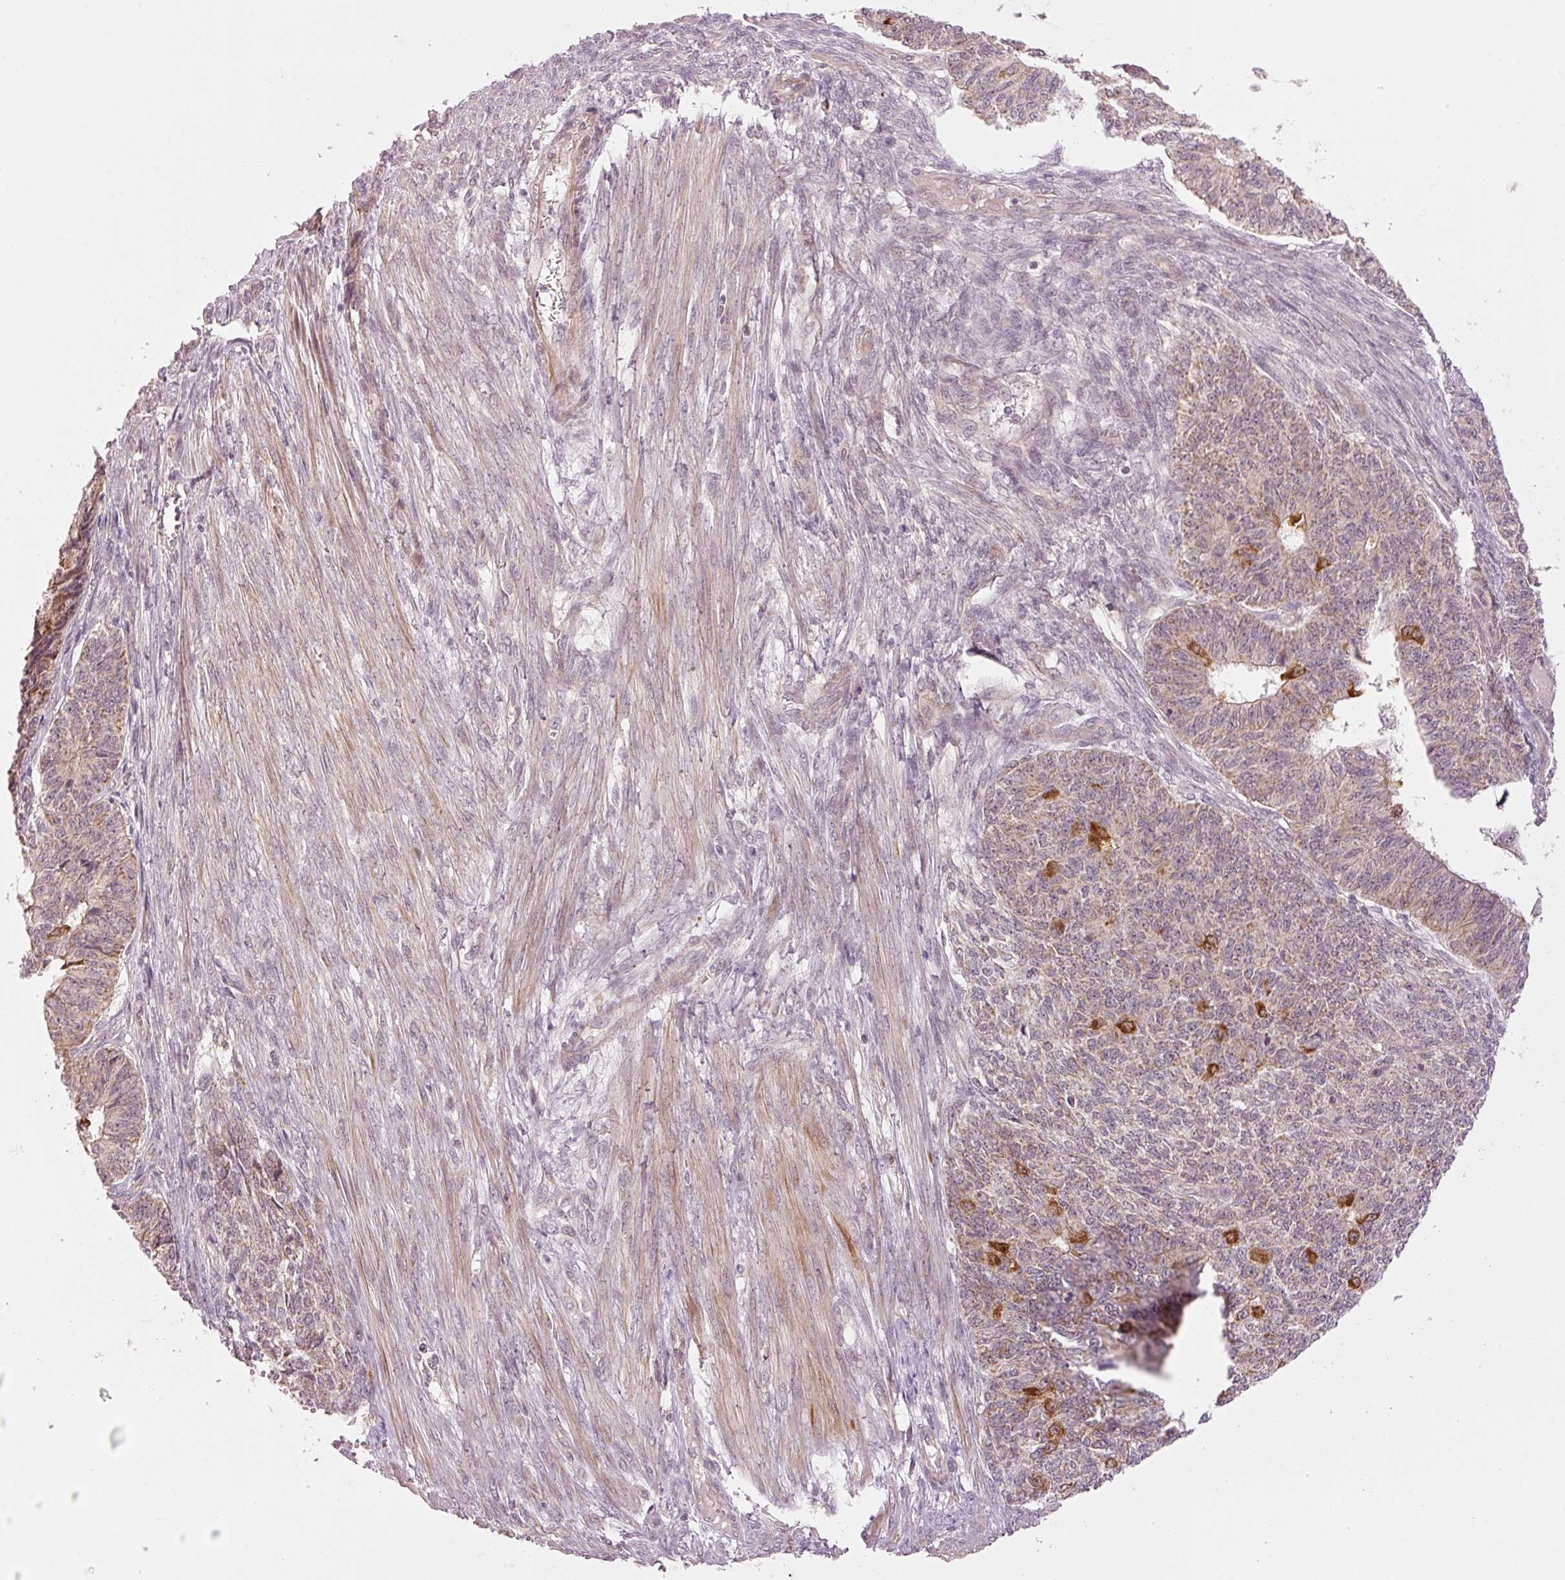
{"staining": {"intensity": "weak", "quantity": "25%-75%", "location": "cytoplasmic/membranous"}, "tissue": "endometrial cancer", "cell_type": "Tumor cells", "image_type": "cancer", "snomed": [{"axis": "morphology", "description": "Adenocarcinoma, NOS"}, {"axis": "topography", "description": "Endometrium"}], "caption": "Protein expression analysis of endometrial cancer exhibits weak cytoplasmic/membranous positivity in approximately 25%-75% of tumor cells. (DAB (3,3'-diaminobenzidine) IHC with brightfield microscopy, high magnification).", "gene": "CDC20B", "patient": {"sex": "female", "age": 32}}